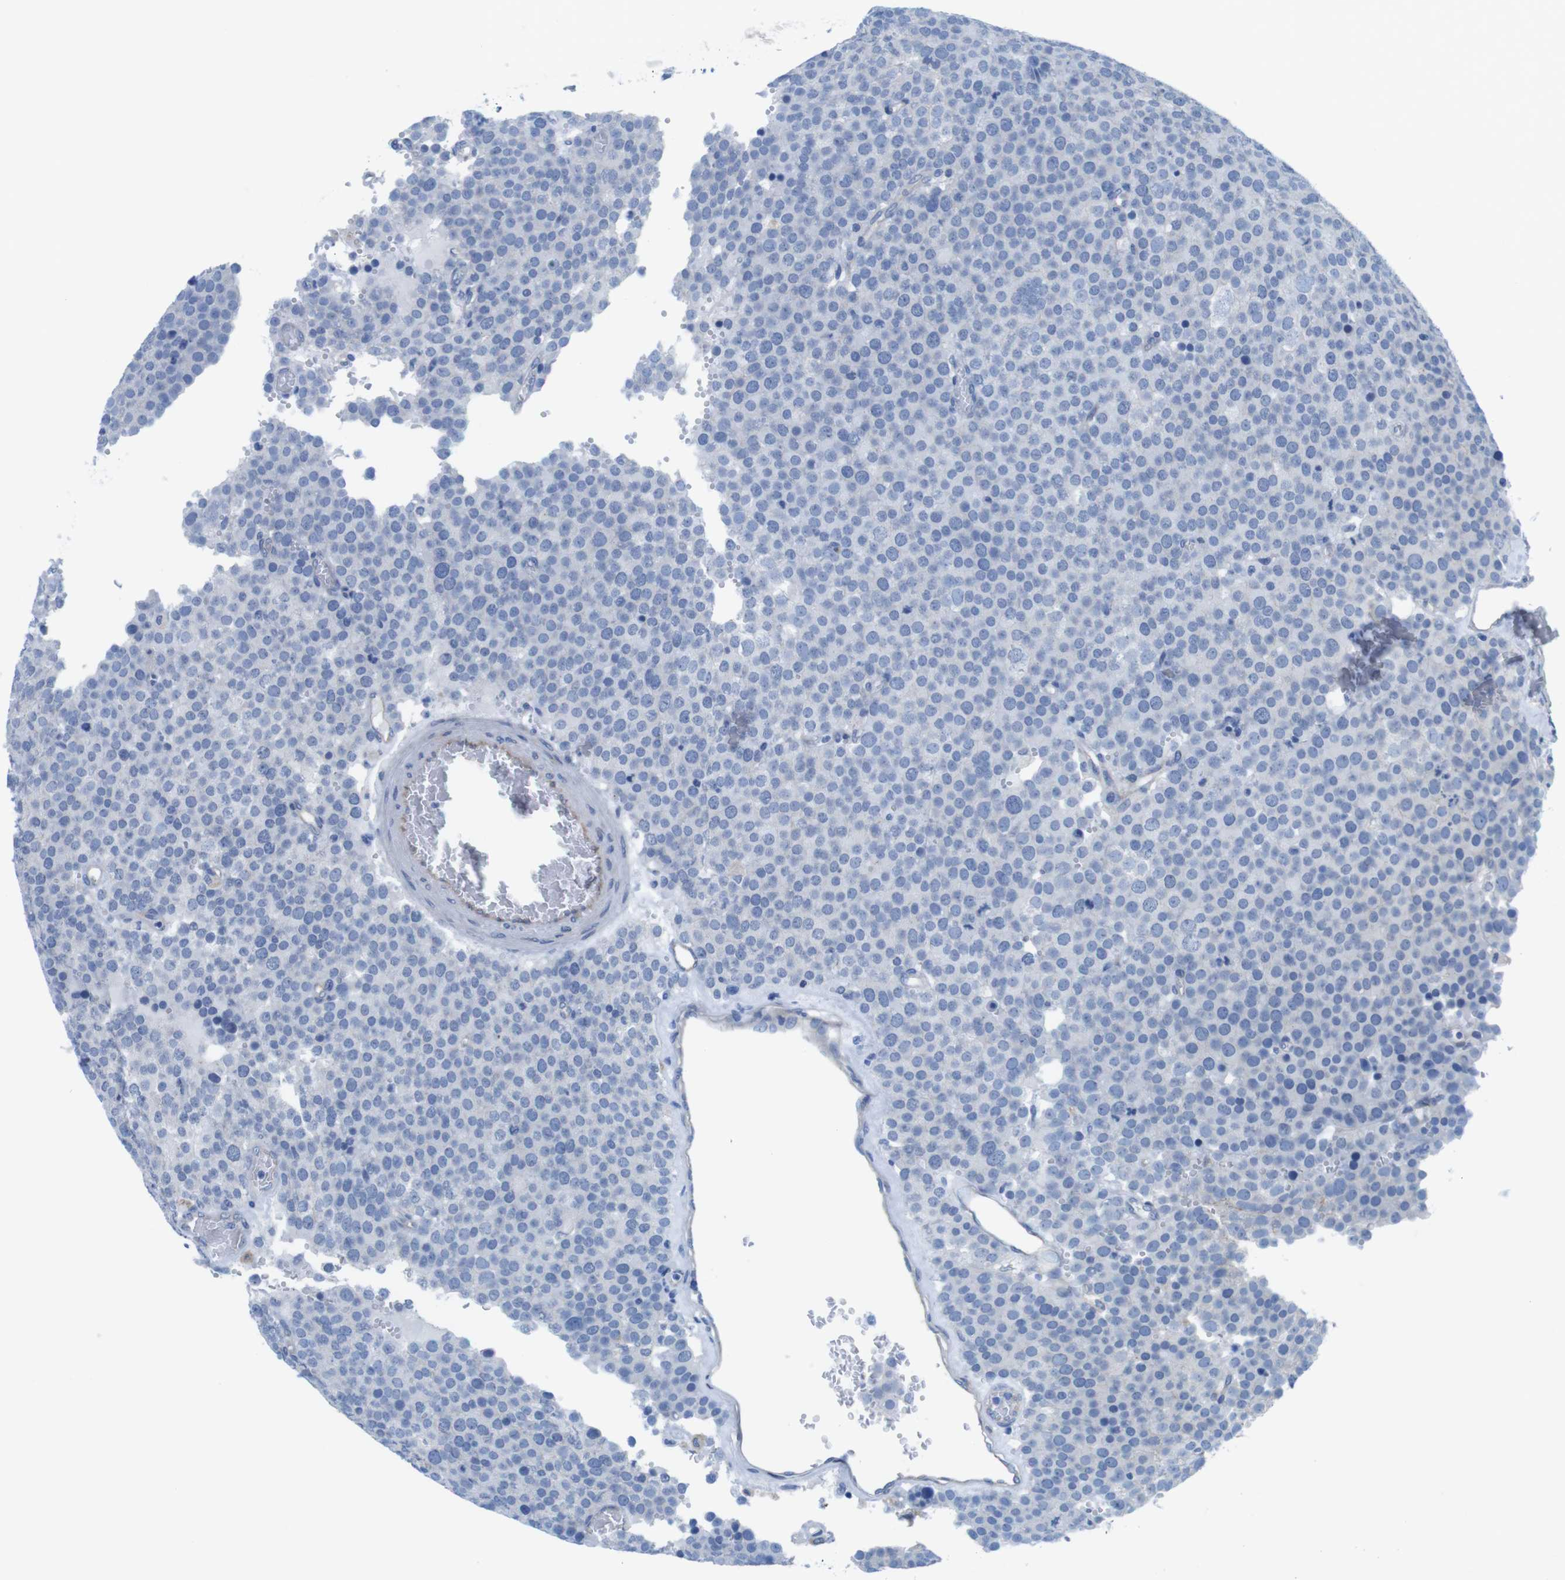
{"staining": {"intensity": "negative", "quantity": "none", "location": "none"}, "tissue": "testis cancer", "cell_type": "Tumor cells", "image_type": "cancer", "snomed": [{"axis": "morphology", "description": "Normal tissue, NOS"}, {"axis": "morphology", "description": "Seminoma, NOS"}, {"axis": "topography", "description": "Testis"}], "caption": "Immunohistochemical staining of testis seminoma displays no significant positivity in tumor cells.", "gene": "CDH8", "patient": {"sex": "male", "age": 71}}